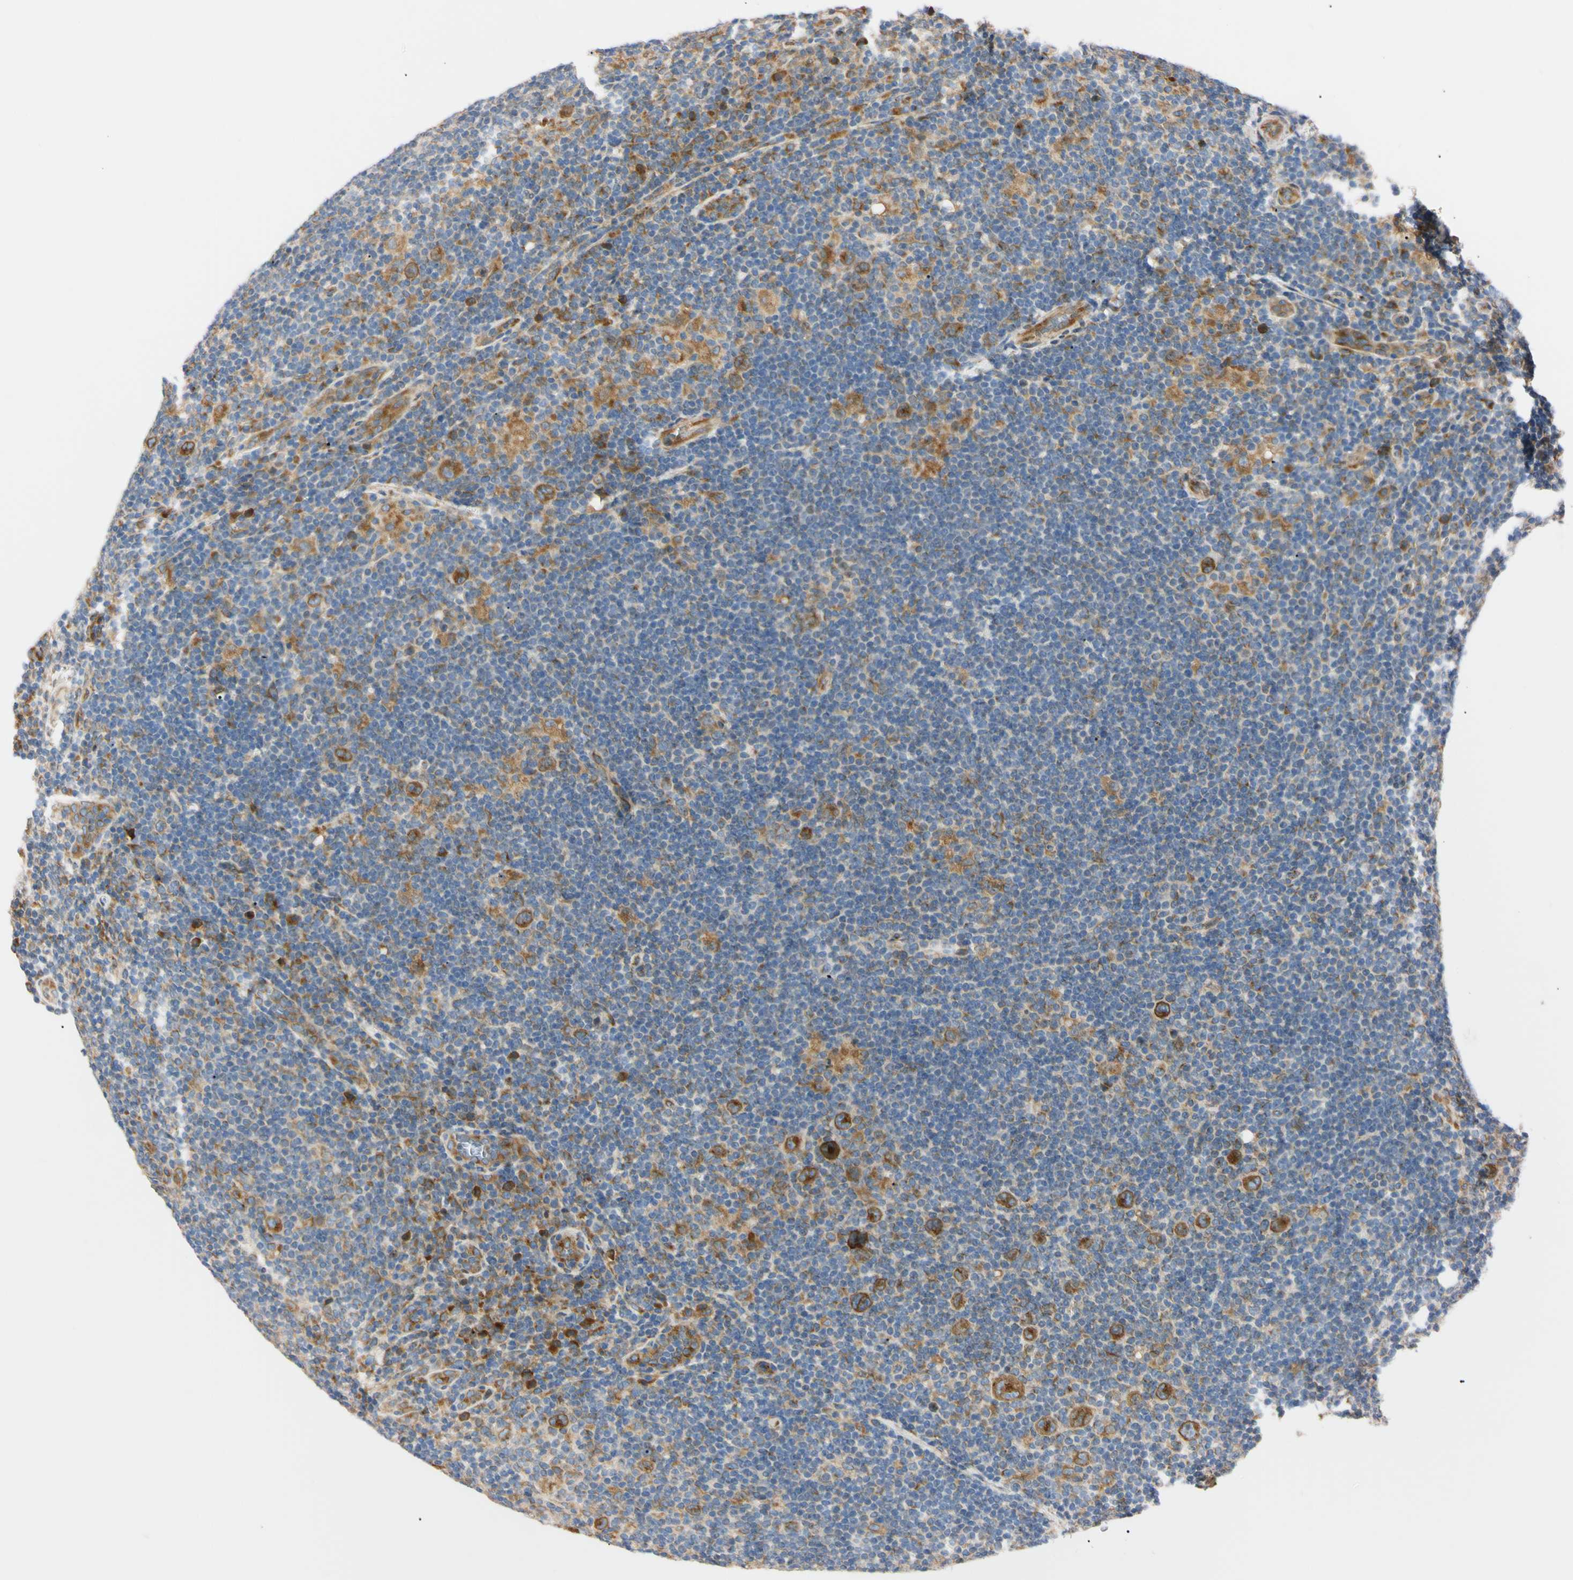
{"staining": {"intensity": "strong", "quantity": ">75%", "location": "cytoplasmic/membranous"}, "tissue": "lymphoma", "cell_type": "Tumor cells", "image_type": "cancer", "snomed": [{"axis": "morphology", "description": "Hodgkin's disease, NOS"}, {"axis": "topography", "description": "Lymph node"}], "caption": "Tumor cells demonstrate strong cytoplasmic/membranous positivity in approximately >75% of cells in lymphoma.", "gene": "IER3IP1", "patient": {"sex": "female", "age": 57}}